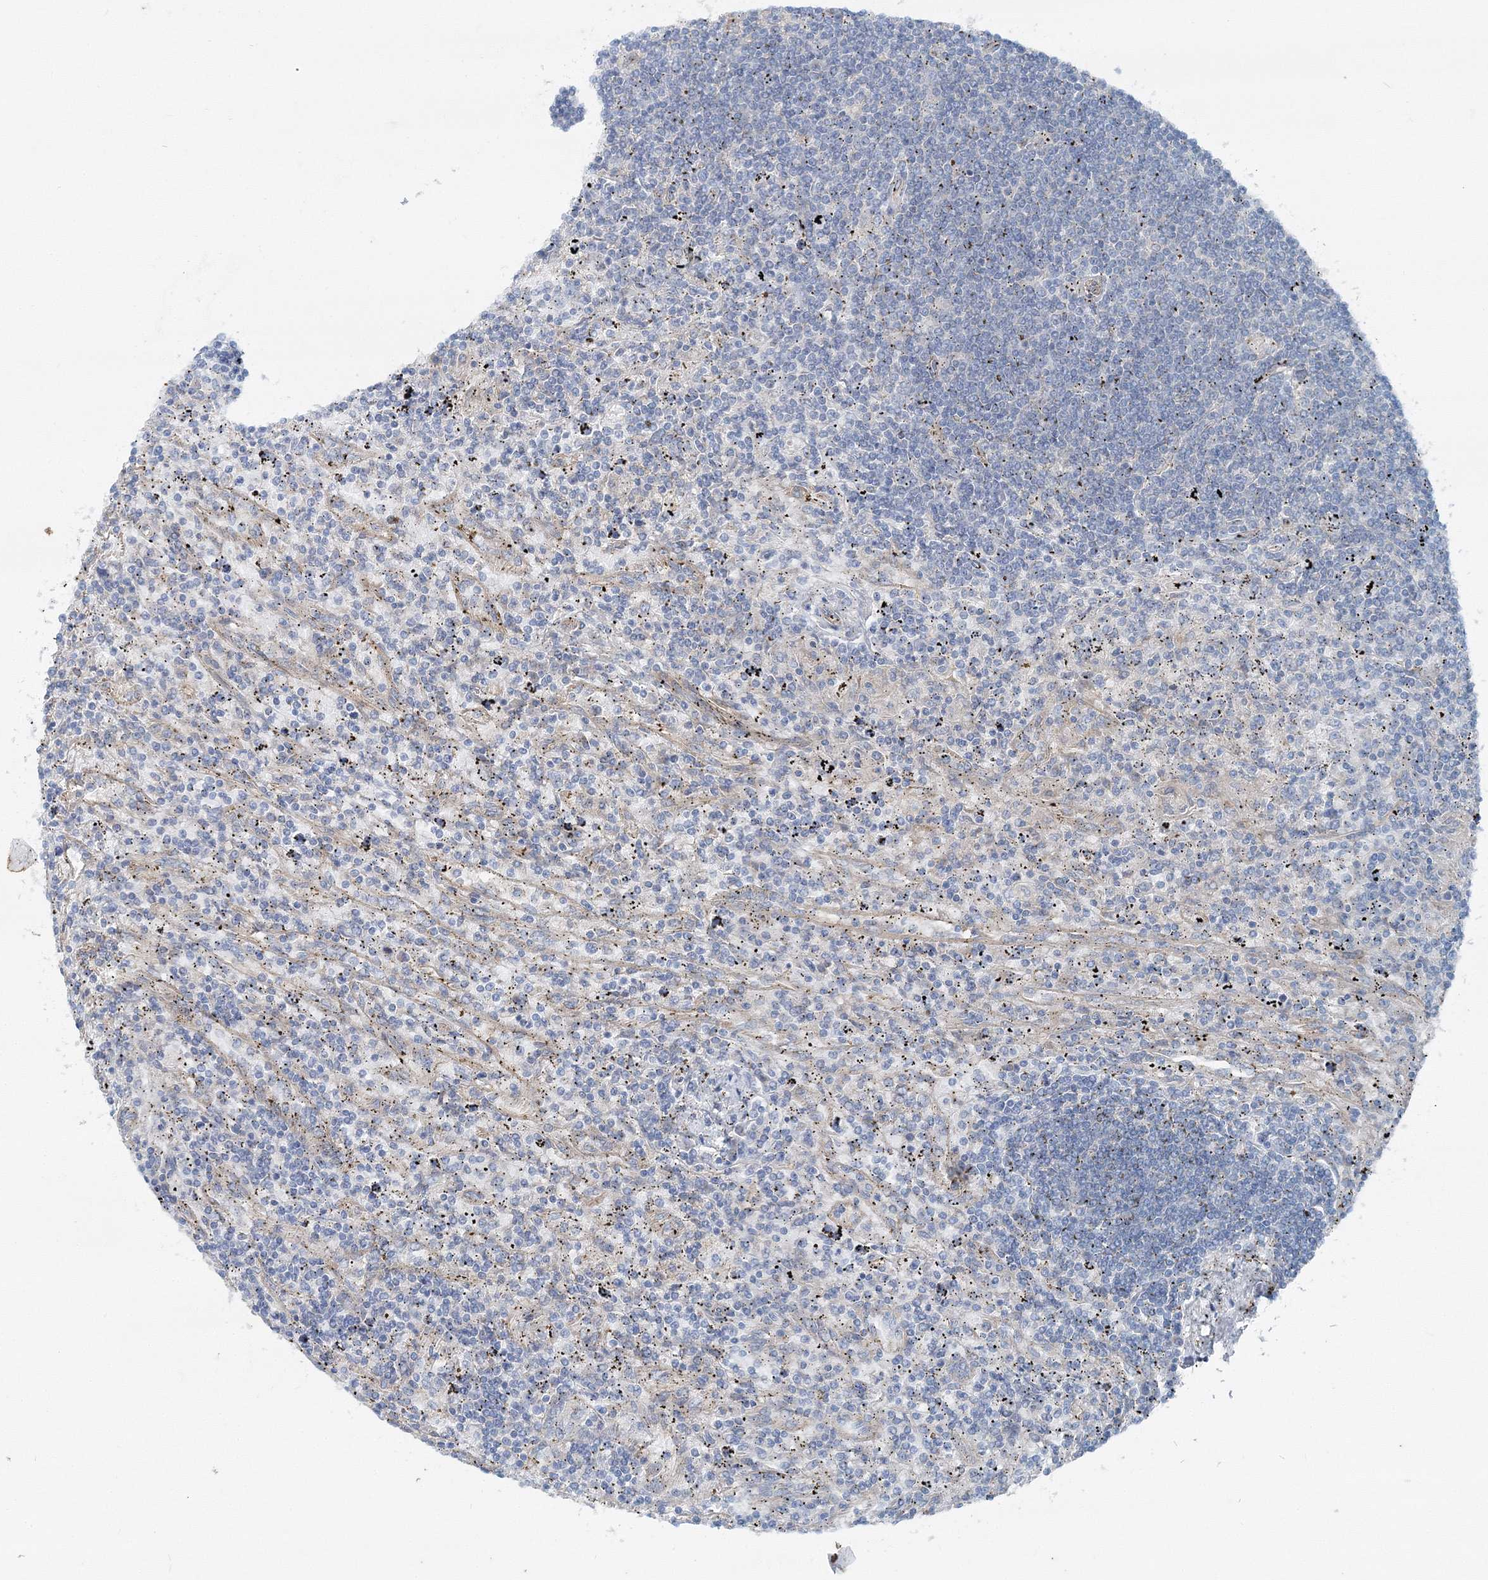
{"staining": {"intensity": "negative", "quantity": "none", "location": "none"}, "tissue": "lymphoma", "cell_type": "Tumor cells", "image_type": "cancer", "snomed": [{"axis": "morphology", "description": "Malignant lymphoma, non-Hodgkin's type, Low grade"}, {"axis": "topography", "description": "Spleen"}], "caption": "A high-resolution histopathology image shows IHC staining of malignant lymphoma, non-Hodgkin's type (low-grade), which shows no significant positivity in tumor cells.", "gene": "MPHOSPH9", "patient": {"sex": "male", "age": 76}}